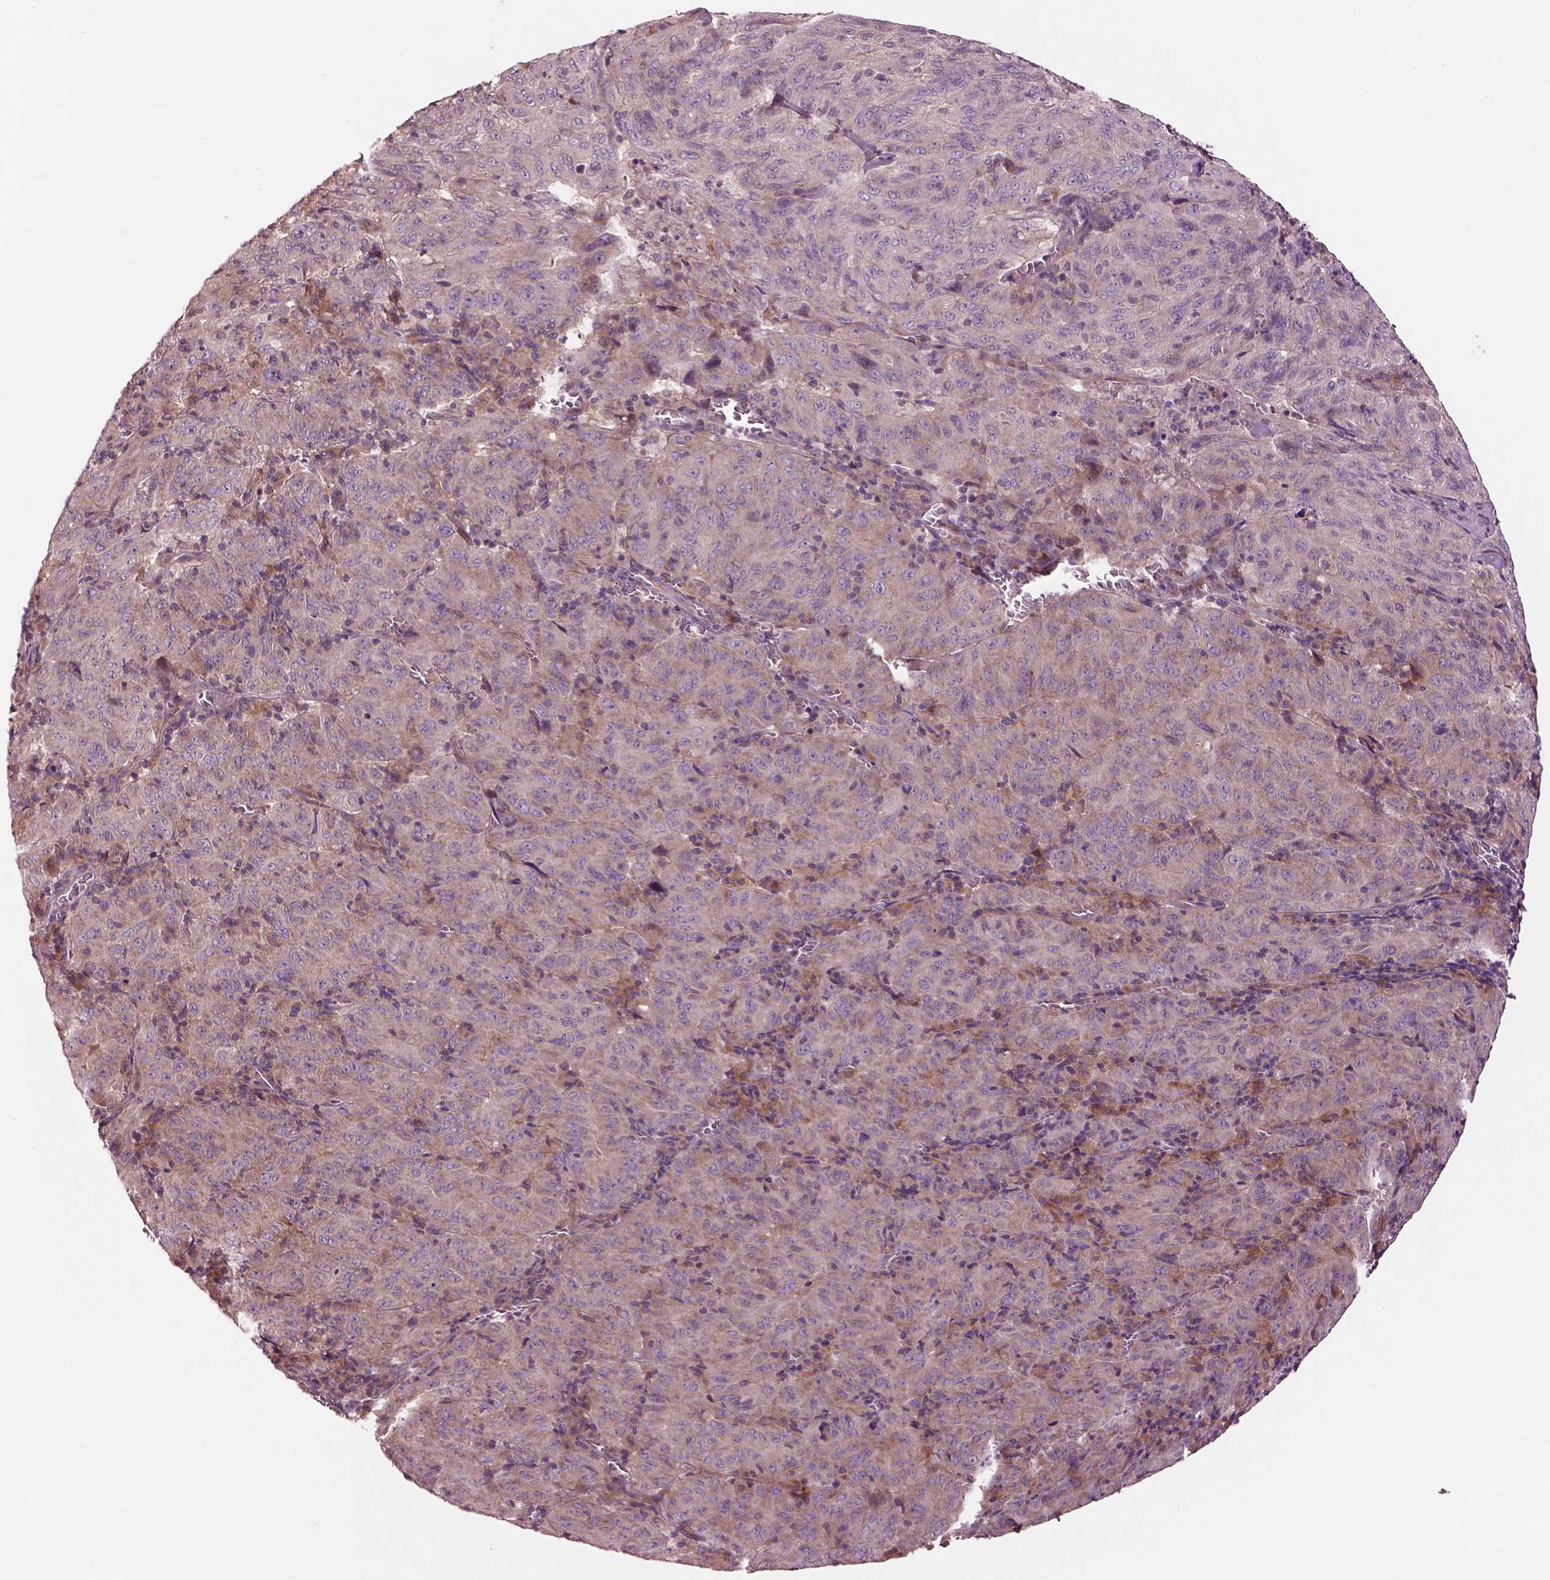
{"staining": {"intensity": "moderate", "quantity": "<25%", "location": "cytoplasmic/membranous"}, "tissue": "pancreatic cancer", "cell_type": "Tumor cells", "image_type": "cancer", "snomed": [{"axis": "morphology", "description": "Adenocarcinoma, NOS"}, {"axis": "topography", "description": "Pancreas"}], "caption": "Pancreatic cancer (adenocarcinoma) stained with DAB IHC reveals low levels of moderate cytoplasmic/membranous positivity in approximately <25% of tumor cells. (brown staining indicates protein expression, while blue staining denotes nuclei).", "gene": "SEC23A", "patient": {"sex": "male", "age": 63}}